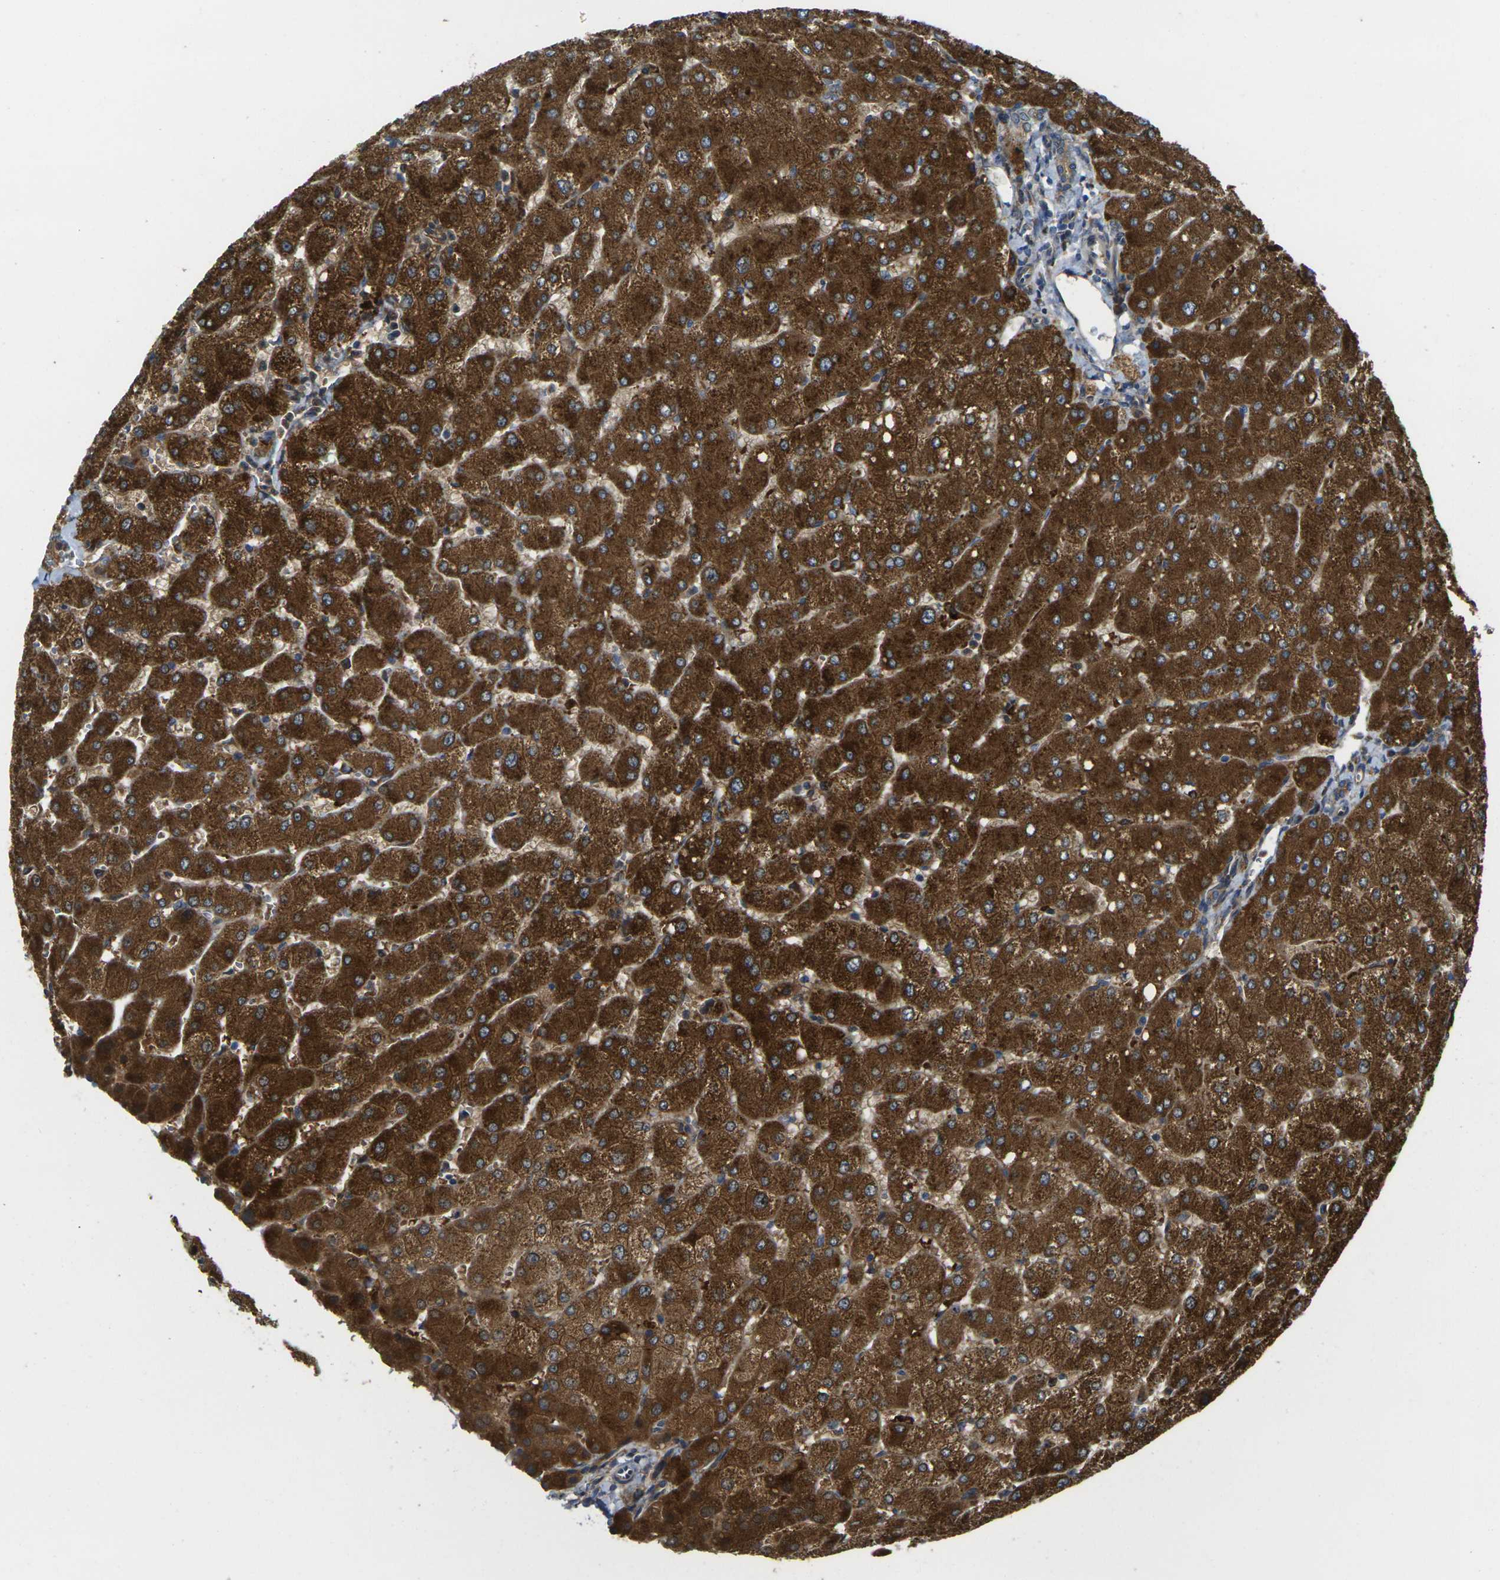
{"staining": {"intensity": "moderate", "quantity": ">75%", "location": "cytoplasmic/membranous"}, "tissue": "liver", "cell_type": "Cholangiocytes", "image_type": "normal", "snomed": [{"axis": "morphology", "description": "Normal tissue, NOS"}, {"axis": "topography", "description": "Liver"}], "caption": "This image exhibits immunohistochemistry staining of unremarkable liver, with medium moderate cytoplasmic/membranous staining in about >75% of cholangiocytes.", "gene": "FZD1", "patient": {"sex": "male", "age": 55}}